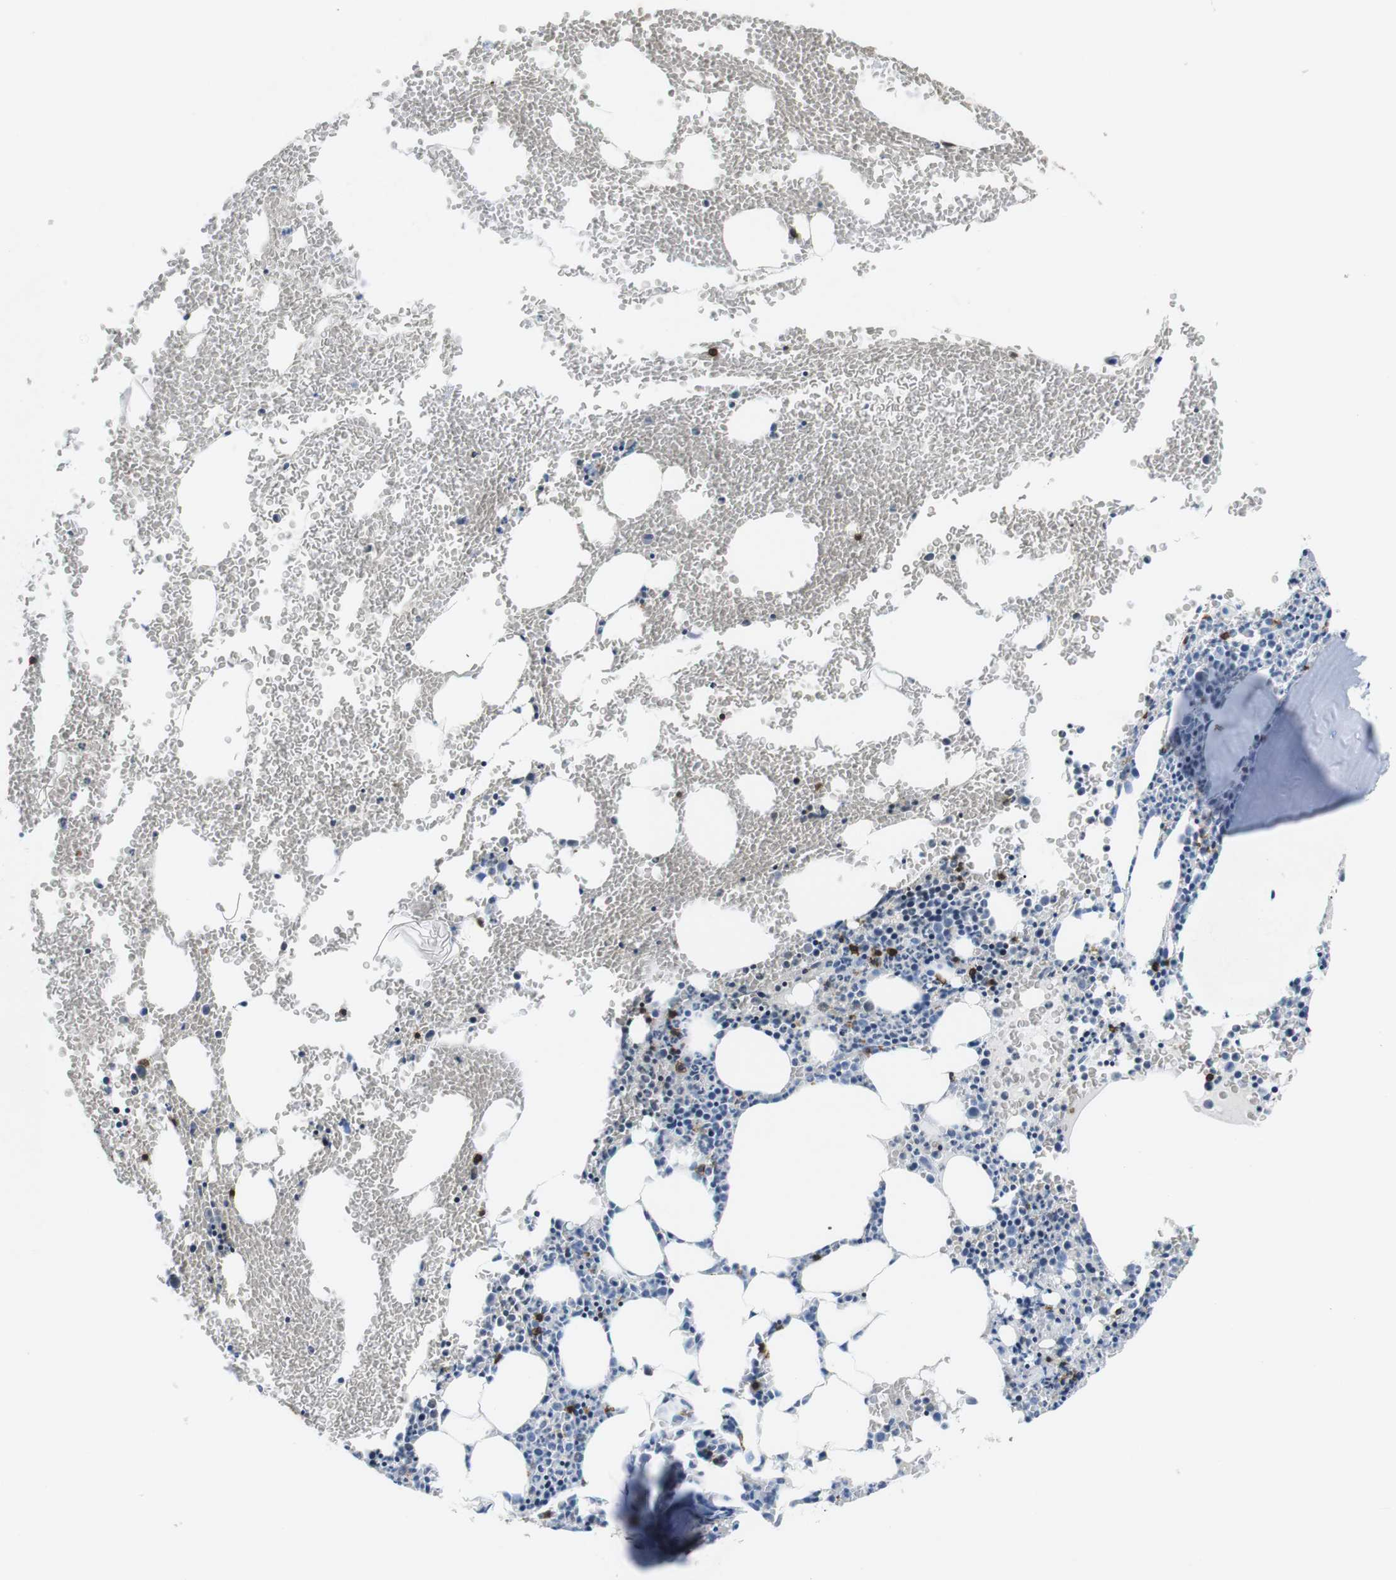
{"staining": {"intensity": "moderate", "quantity": "<25%", "location": "cytoplasmic/membranous"}, "tissue": "bone marrow", "cell_type": "Hematopoietic cells", "image_type": "normal", "snomed": [{"axis": "morphology", "description": "Normal tissue, NOS"}, {"axis": "morphology", "description": "Inflammation, NOS"}, {"axis": "topography", "description": "Bone marrow"}], "caption": "Immunohistochemical staining of unremarkable bone marrow exhibits low levels of moderate cytoplasmic/membranous expression in about <25% of hematopoietic cells. Immunohistochemistry (ihc) stains the protein of interest in brown and the nuclei are stained blue.", "gene": "CD6", "patient": {"sex": "female", "age": 56}}